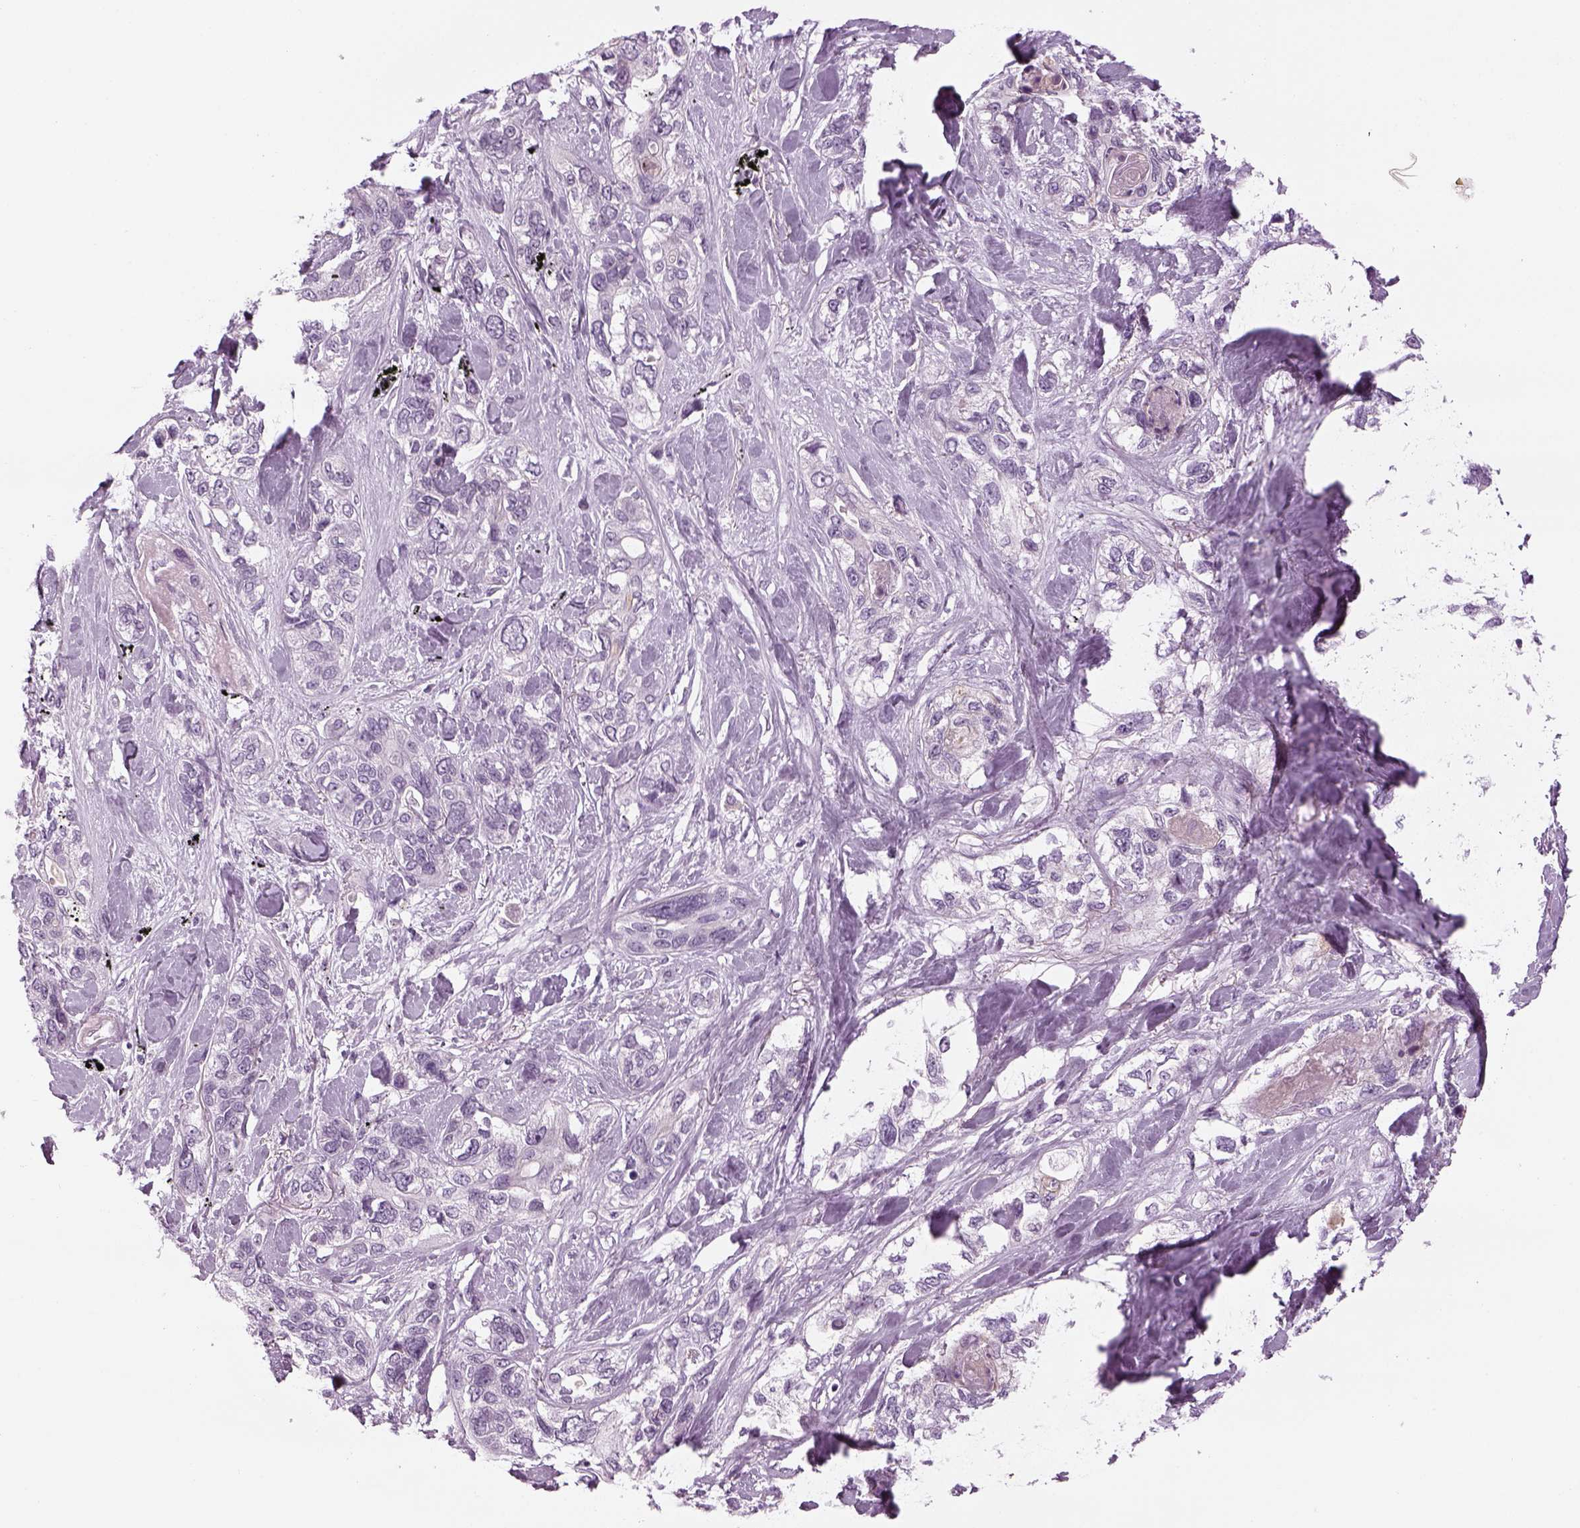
{"staining": {"intensity": "negative", "quantity": "none", "location": "none"}, "tissue": "lung cancer", "cell_type": "Tumor cells", "image_type": "cancer", "snomed": [{"axis": "morphology", "description": "Squamous cell carcinoma, NOS"}, {"axis": "topography", "description": "Lung"}], "caption": "A high-resolution image shows immunohistochemistry staining of lung cancer, which demonstrates no significant expression in tumor cells.", "gene": "LRRIQ3", "patient": {"sex": "female", "age": 70}}